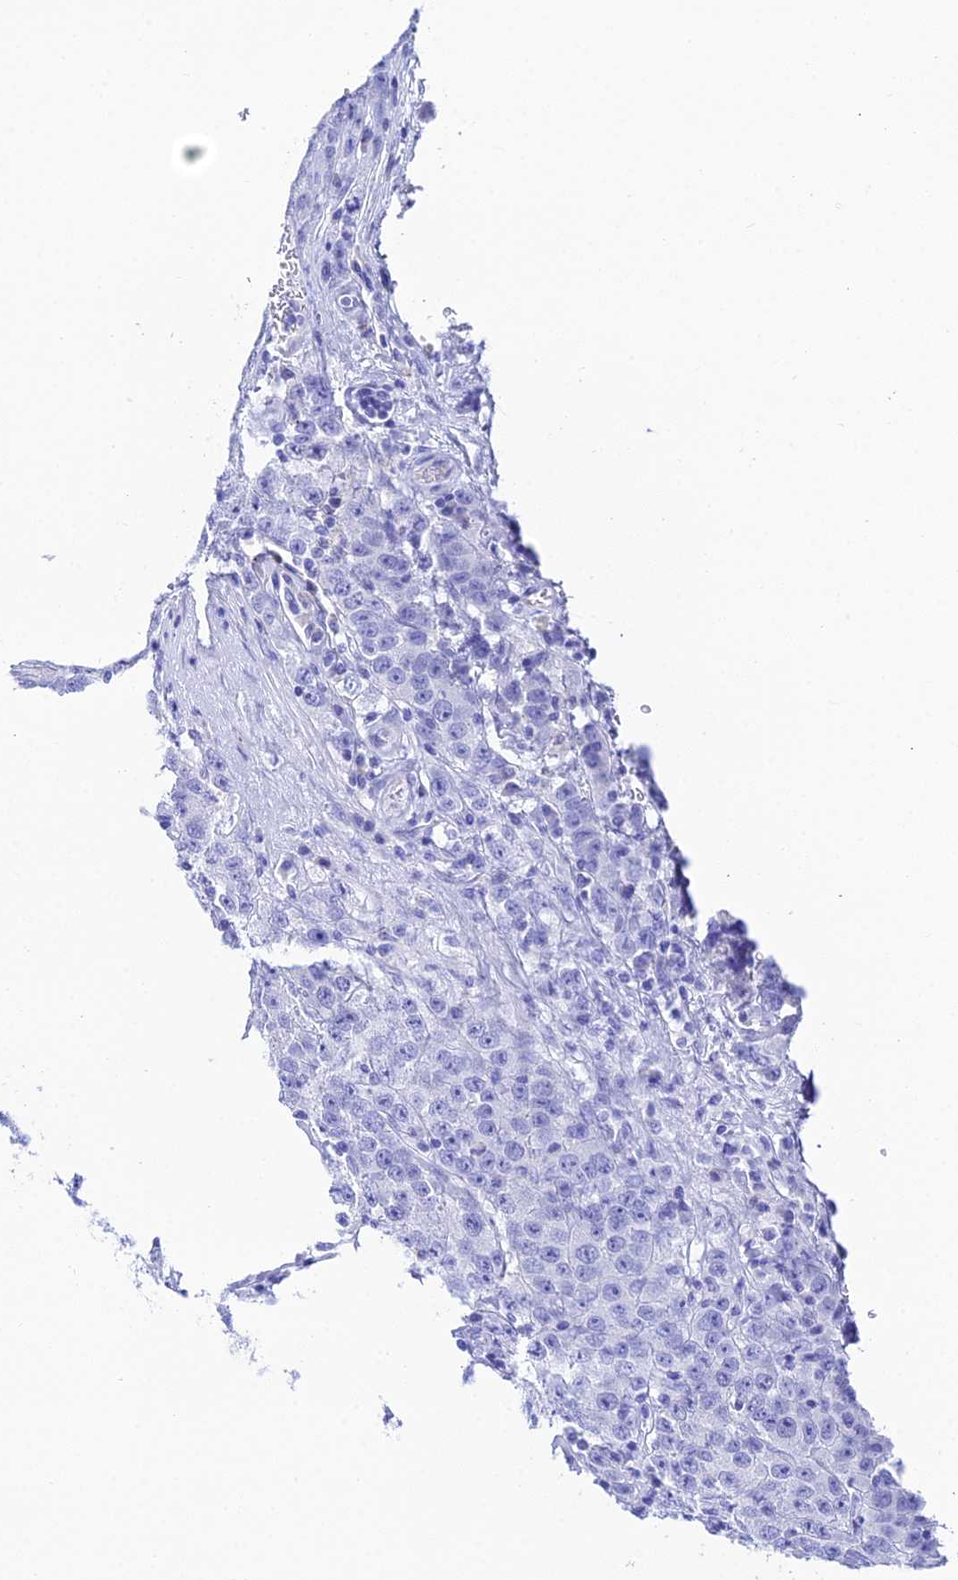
{"staining": {"intensity": "negative", "quantity": "none", "location": "none"}, "tissue": "testis cancer", "cell_type": "Tumor cells", "image_type": "cancer", "snomed": [{"axis": "morphology", "description": "Seminoma, NOS"}, {"axis": "morphology", "description": "Carcinoma, Embryonal, NOS"}, {"axis": "topography", "description": "Testis"}], "caption": "IHC of seminoma (testis) displays no staining in tumor cells. (IHC, brightfield microscopy, high magnification).", "gene": "DDX19A", "patient": {"sex": "male", "age": 43}}